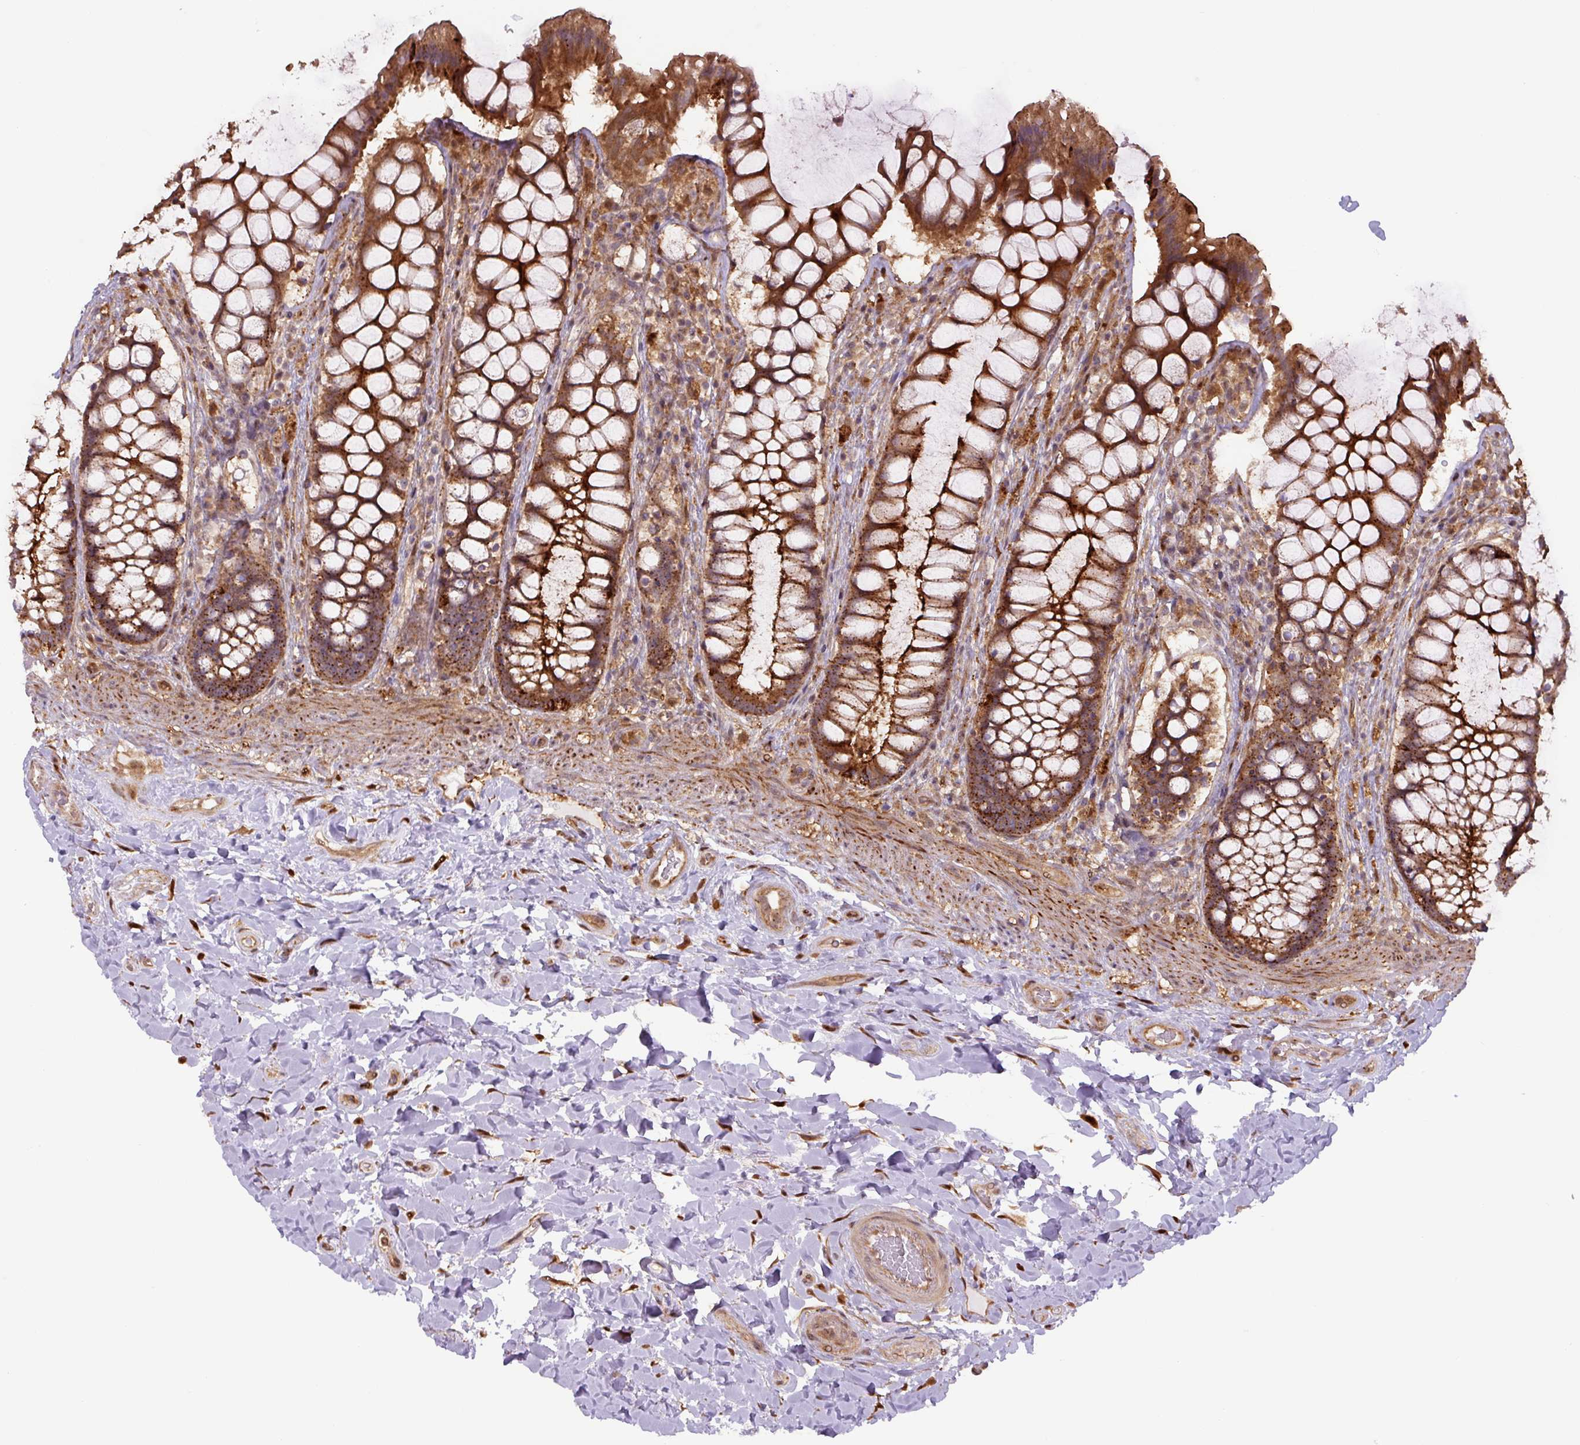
{"staining": {"intensity": "strong", "quantity": ">75%", "location": "cytoplasmic/membranous"}, "tissue": "rectum", "cell_type": "Glandular cells", "image_type": "normal", "snomed": [{"axis": "morphology", "description": "Normal tissue, NOS"}, {"axis": "topography", "description": "Rectum"}], "caption": "Immunohistochemistry (IHC) micrograph of normal rectum: rectum stained using immunohistochemistry (IHC) displays high levels of strong protein expression localized specifically in the cytoplasmic/membranous of glandular cells, appearing as a cytoplasmic/membranous brown color.", "gene": "ZSWIM7", "patient": {"sex": "female", "age": 58}}